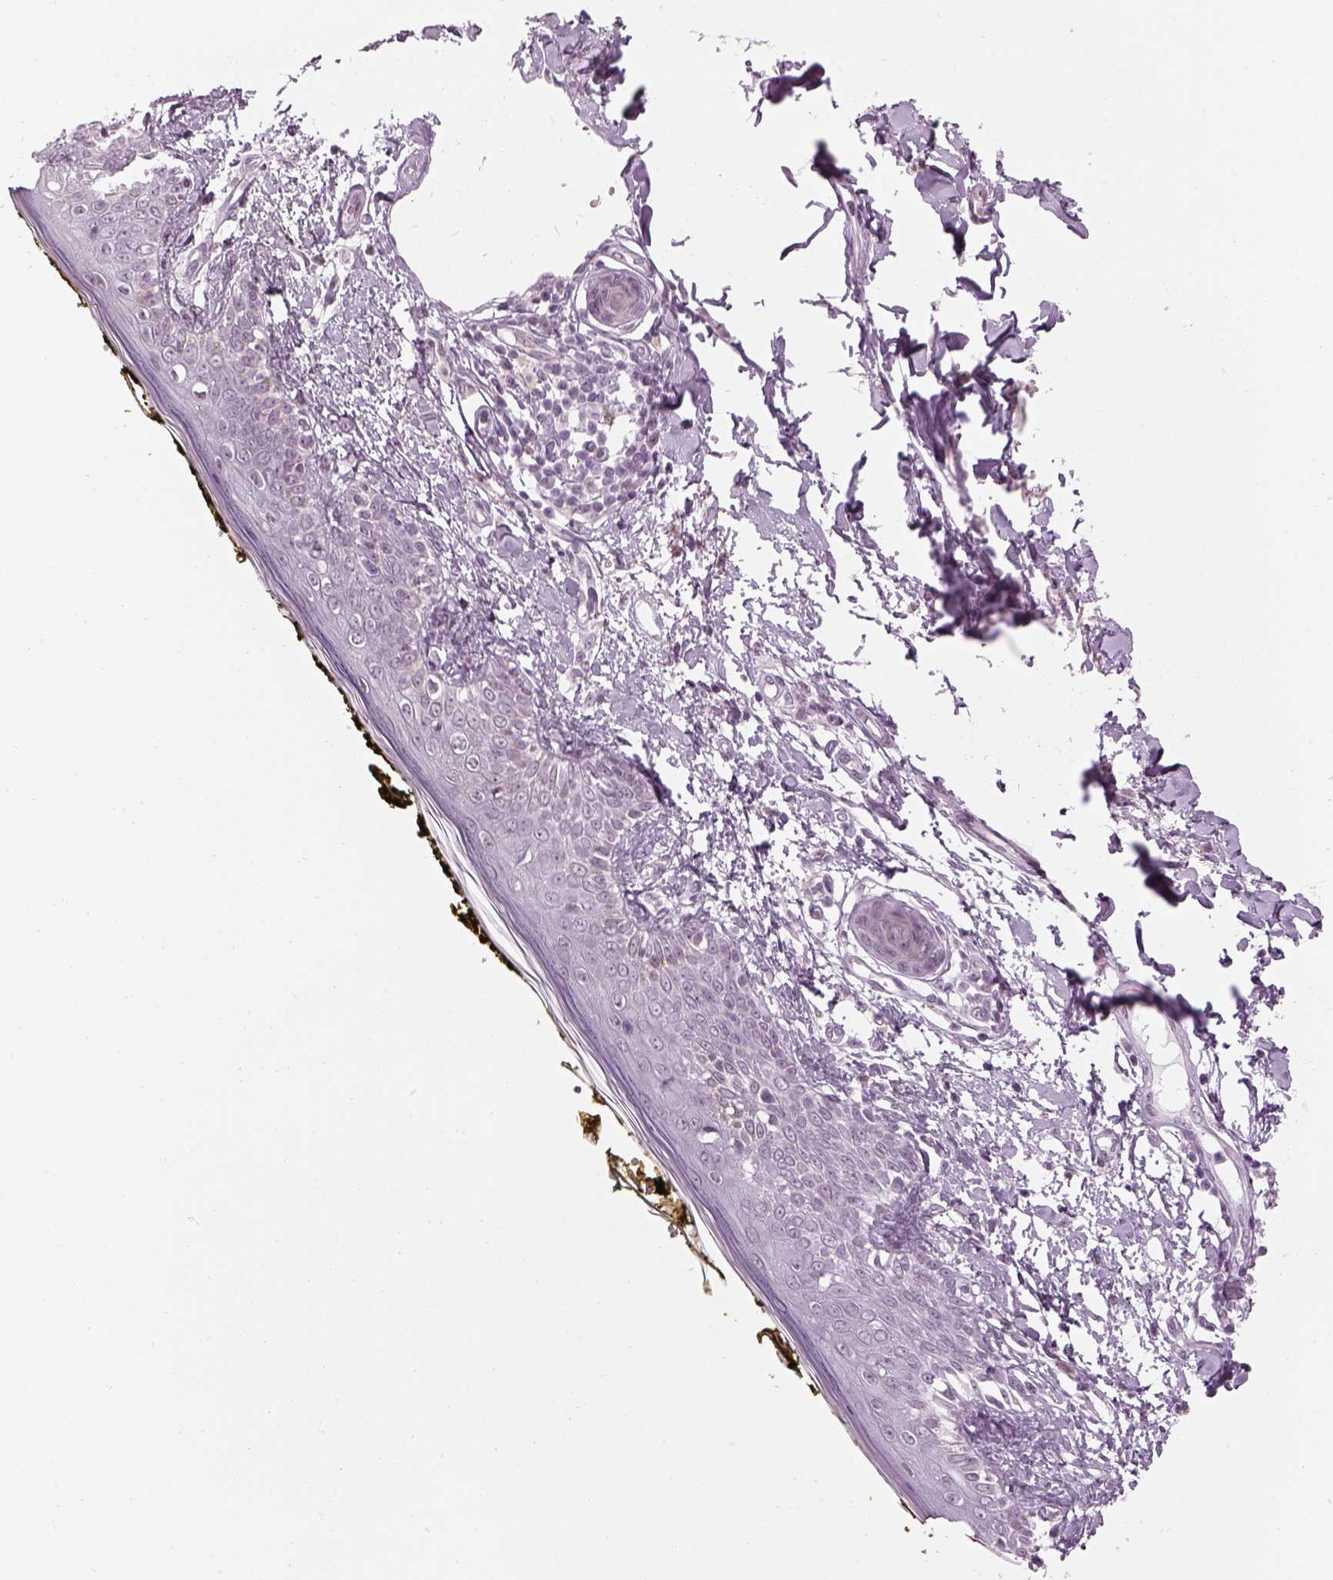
{"staining": {"intensity": "negative", "quantity": "none", "location": "none"}, "tissue": "skin", "cell_type": "Fibroblasts", "image_type": "normal", "snomed": [{"axis": "morphology", "description": "Normal tissue, NOS"}, {"axis": "topography", "description": "Skin"}], "caption": "Fibroblasts are negative for brown protein staining in unremarkable skin. (DAB immunohistochemistry with hematoxylin counter stain).", "gene": "KCNG2", "patient": {"sex": "male", "age": 76}}